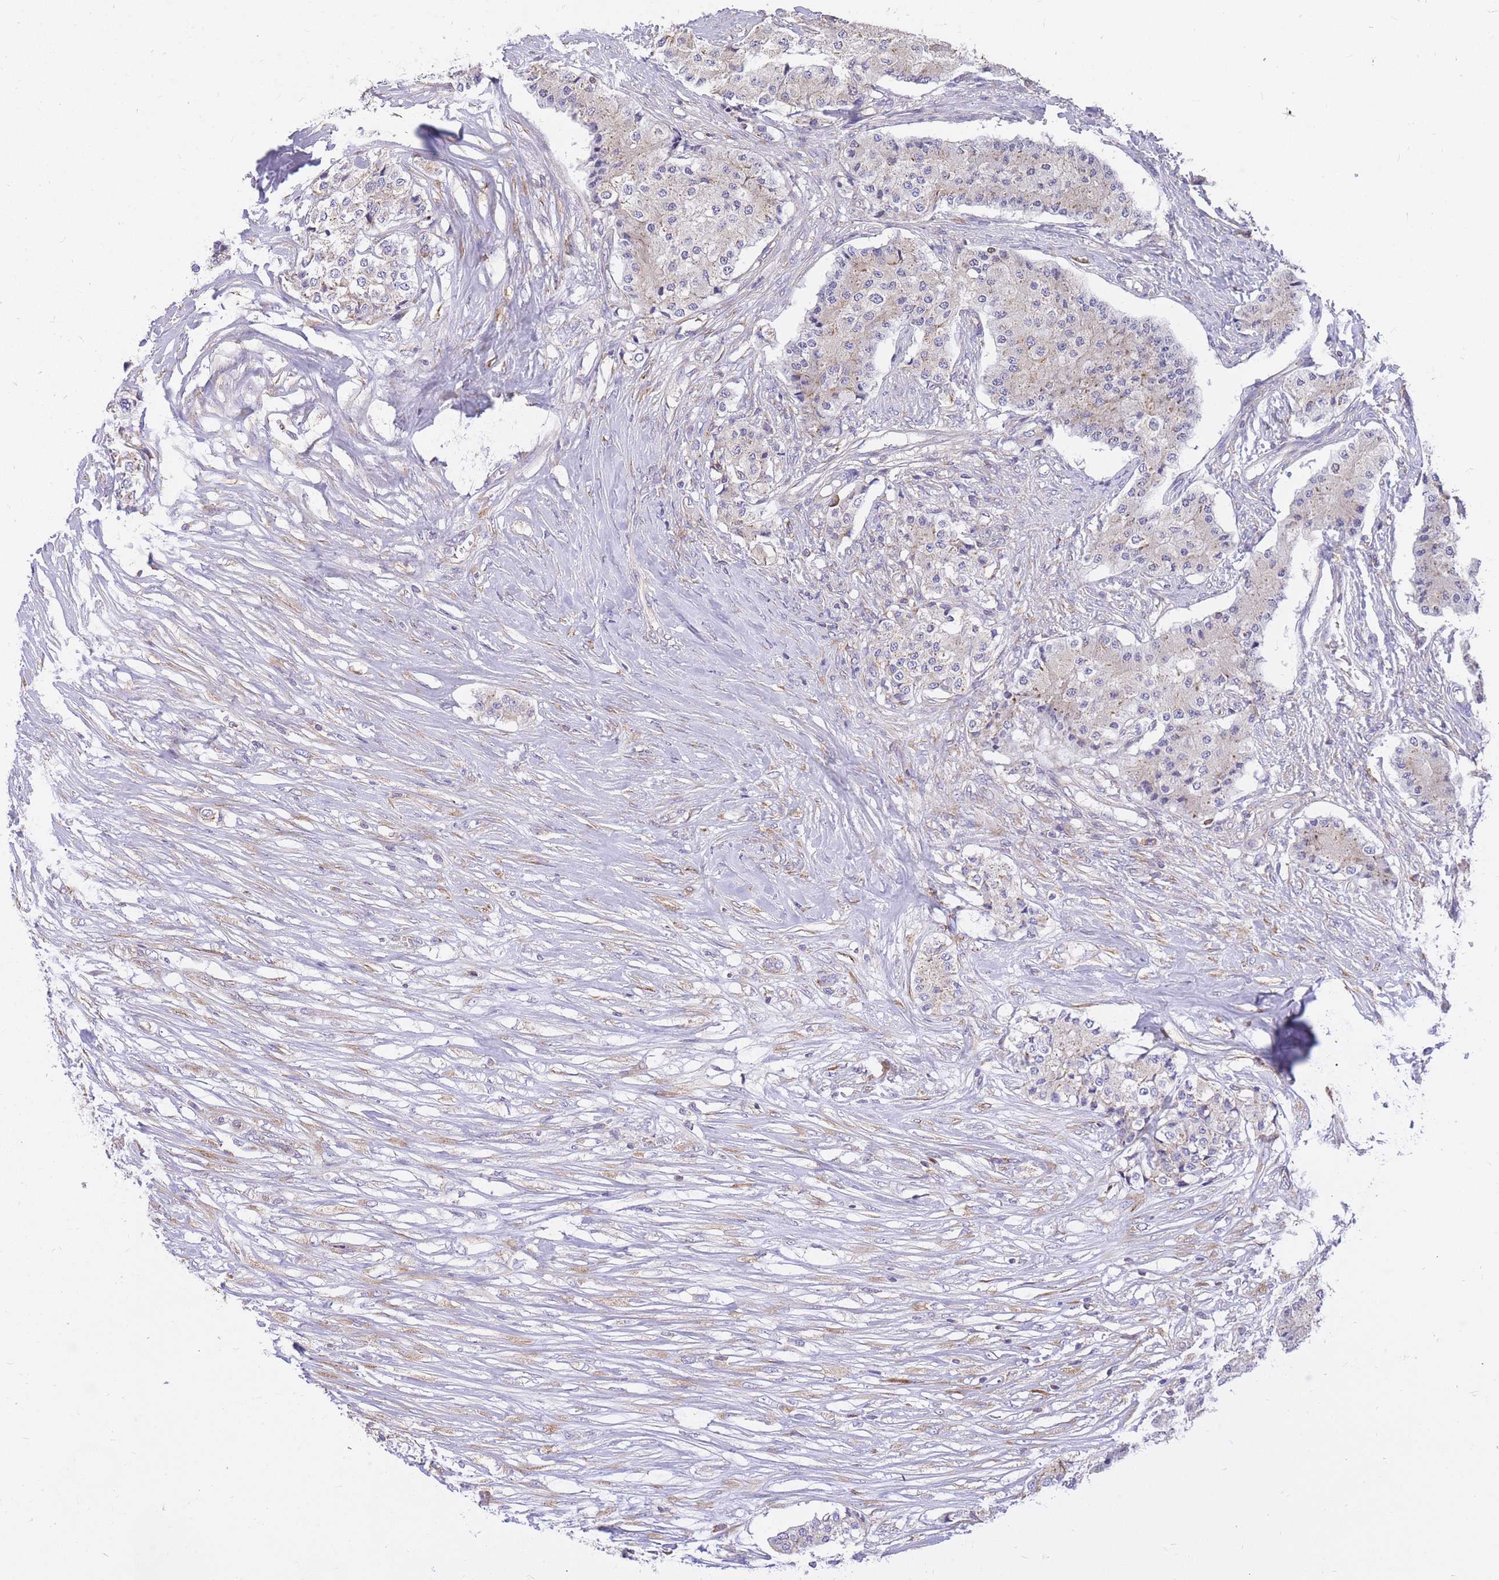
{"staining": {"intensity": "weak", "quantity": "<25%", "location": "cytoplasmic/membranous"}, "tissue": "carcinoid", "cell_type": "Tumor cells", "image_type": "cancer", "snomed": [{"axis": "morphology", "description": "Carcinoid, malignant, NOS"}, {"axis": "topography", "description": "Colon"}], "caption": "Immunohistochemistry histopathology image of human carcinoid stained for a protein (brown), which exhibits no positivity in tumor cells.", "gene": "GBP7", "patient": {"sex": "female", "age": 52}}